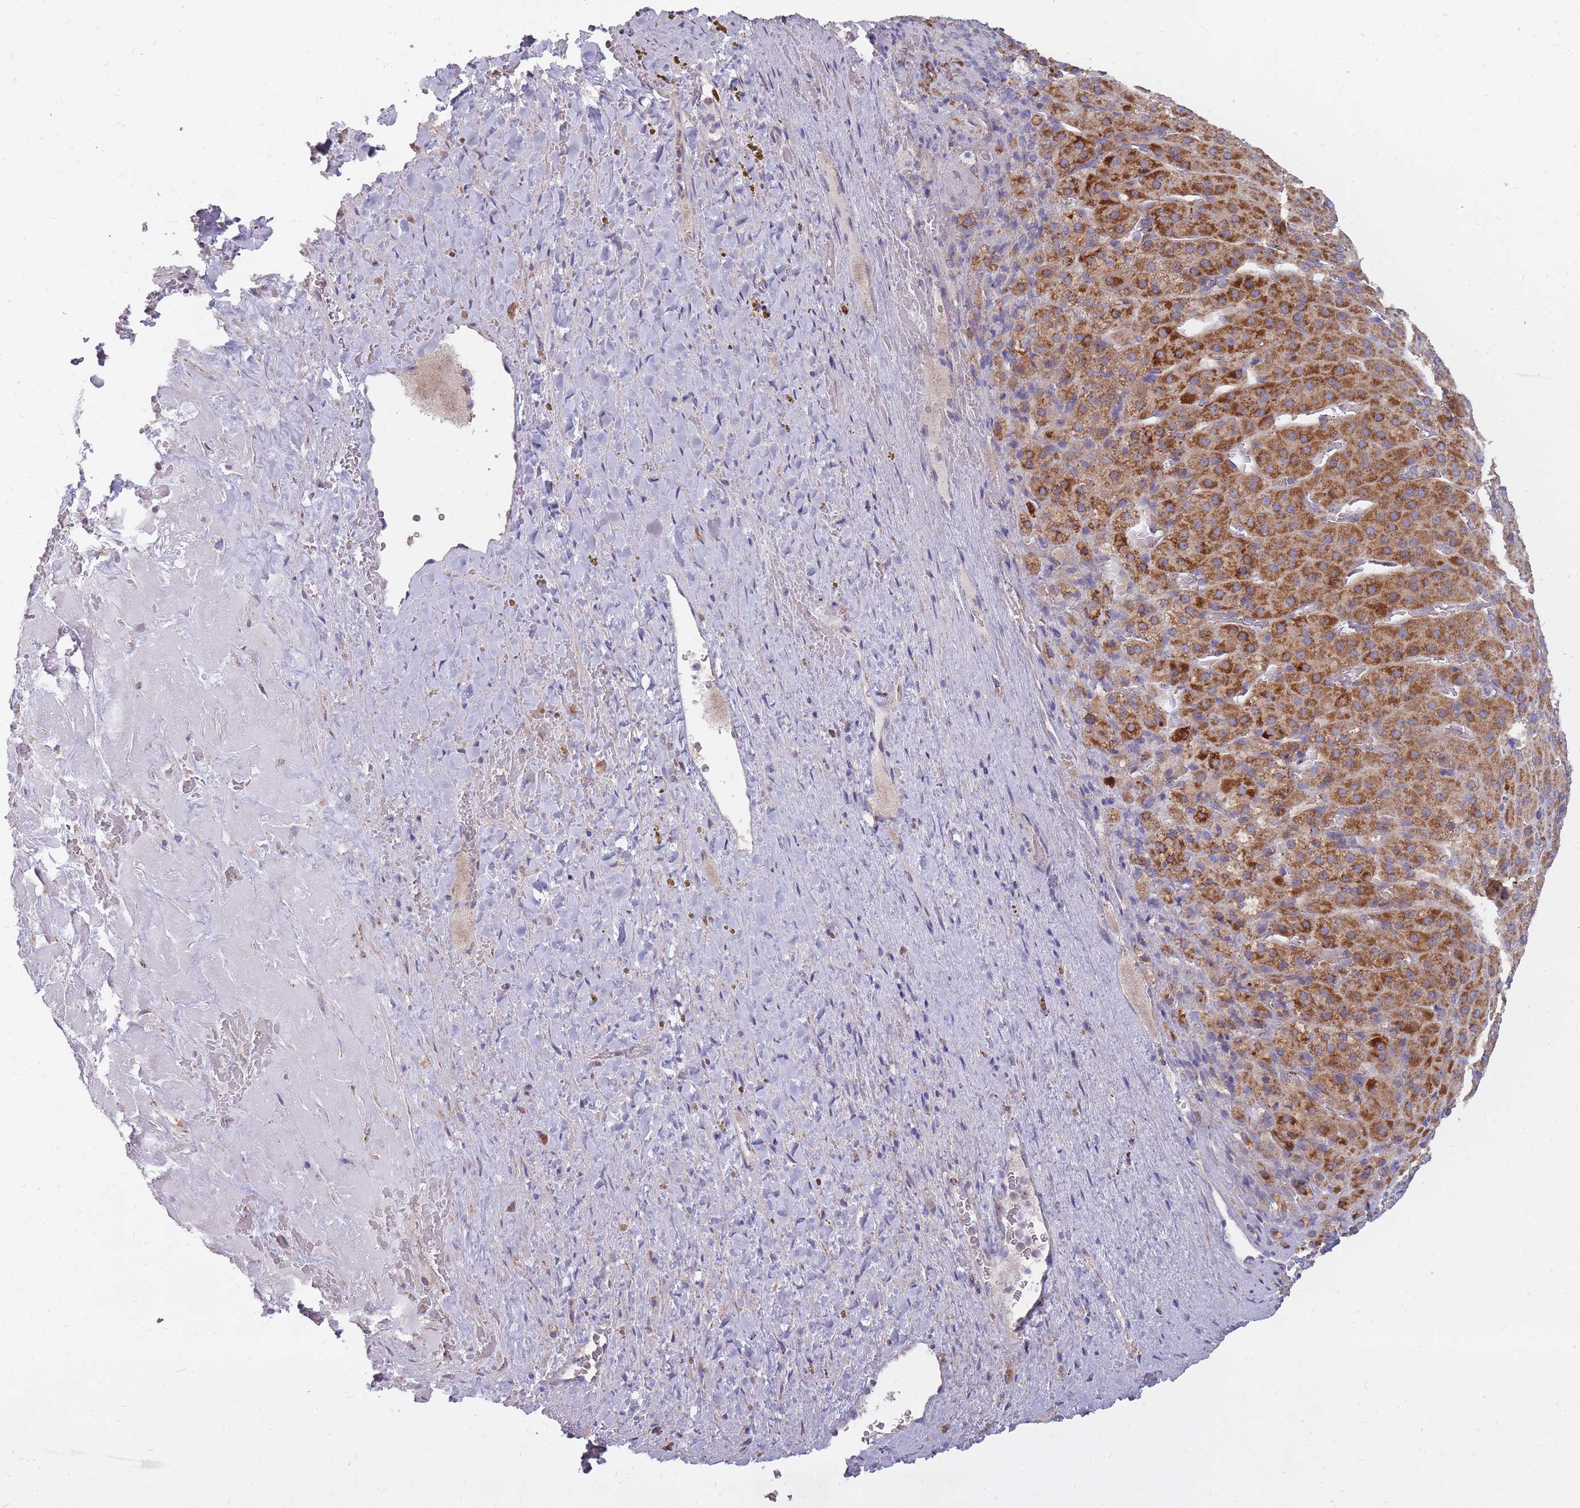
{"staining": {"intensity": "moderate", "quantity": ">75%", "location": "cytoplasmic/membranous"}, "tissue": "adrenal gland", "cell_type": "Glandular cells", "image_type": "normal", "snomed": [{"axis": "morphology", "description": "Normal tissue, NOS"}, {"axis": "topography", "description": "Adrenal gland"}], "caption": "About >75% of glandular cells in unremarkable human adrenal gland exhibit moderate cytoplasmic/membranous protein positivity as visualized by brown immunohistochemical staining.", "gene": "ALKBH4", "patient": {"sex": "female", "age": 41}}